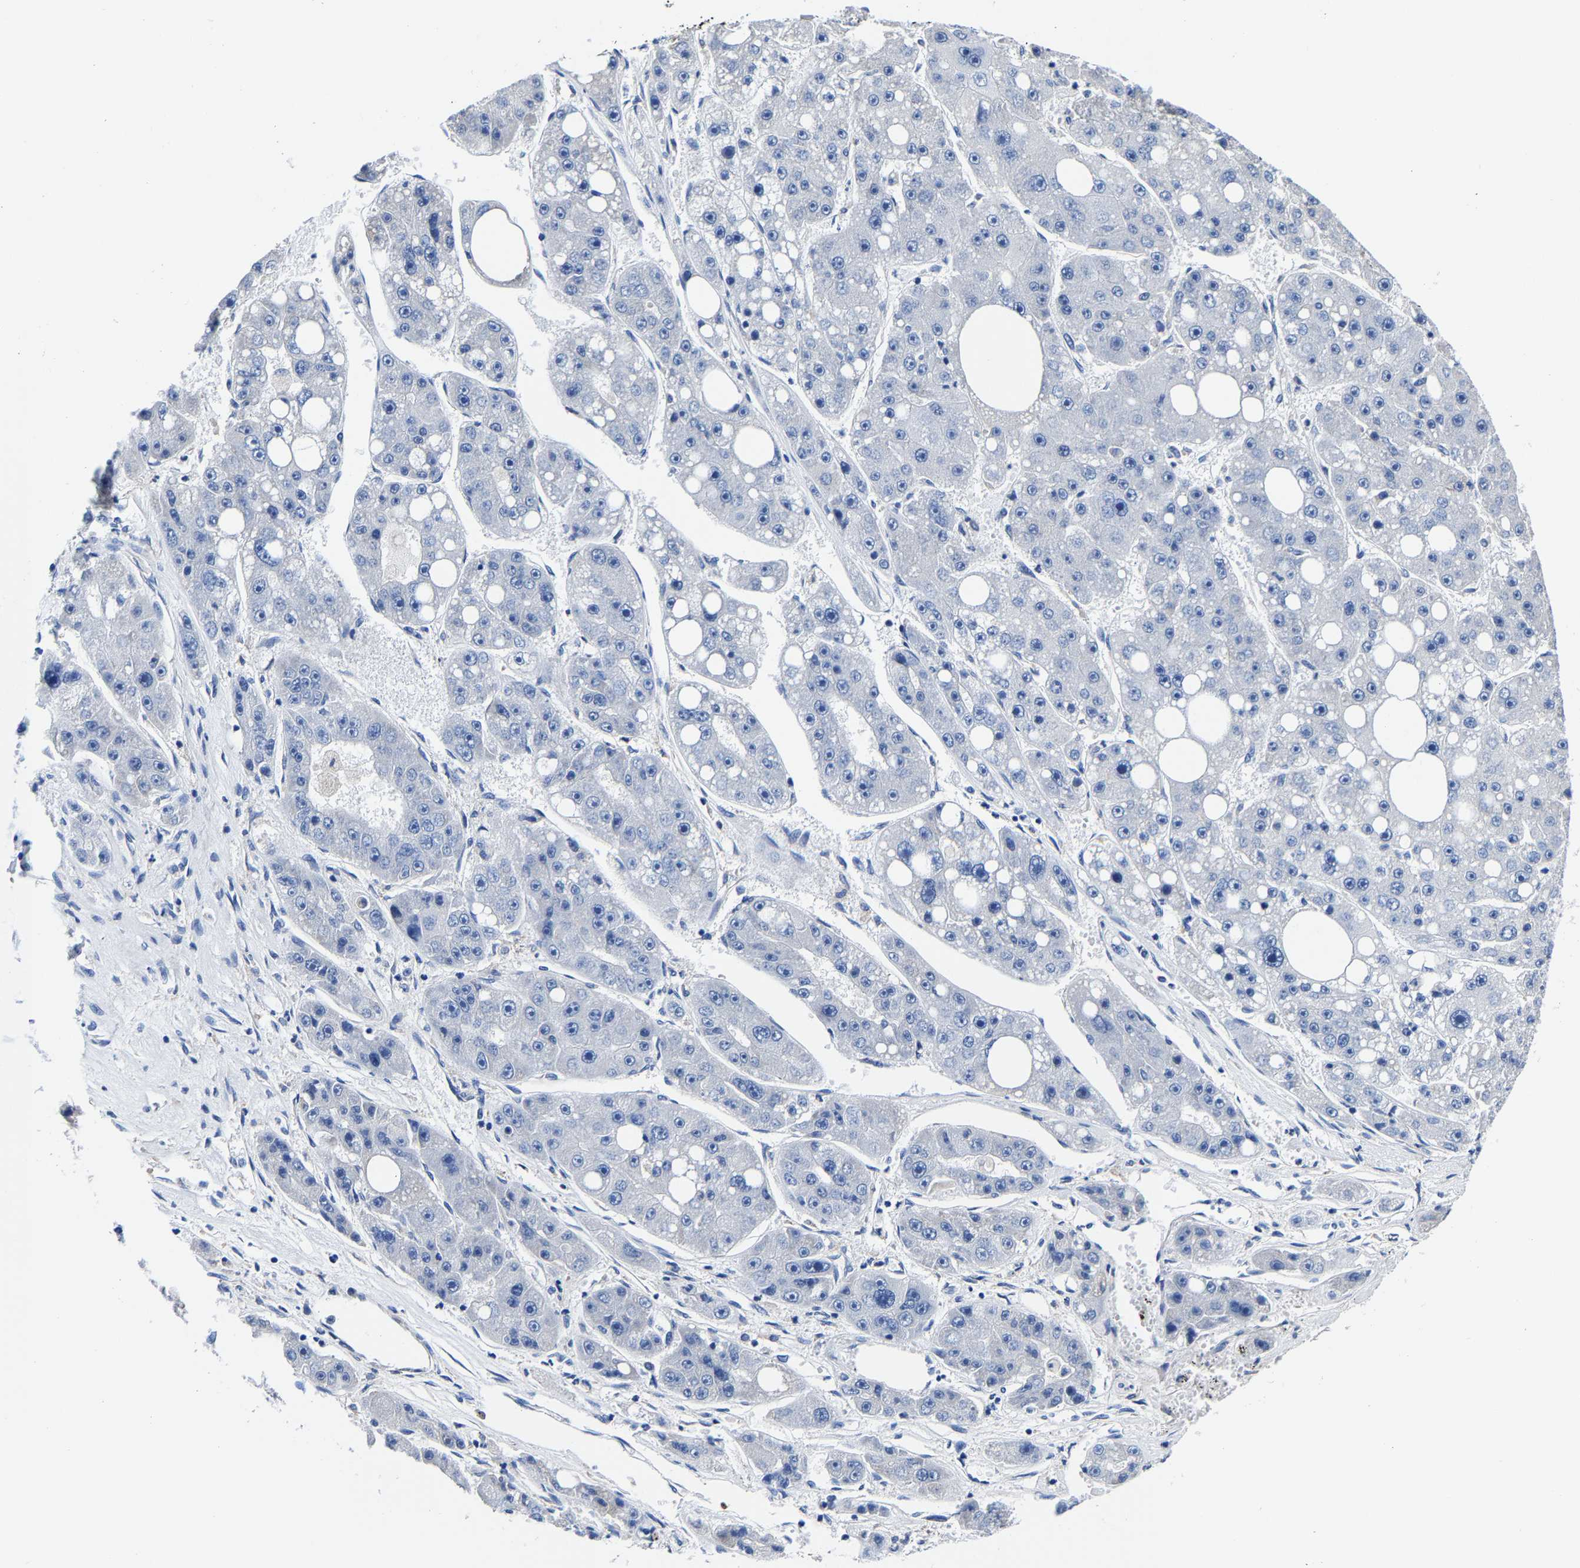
{"staining": {"intensity": "negative", "quantity": "none", "location": "none"}, "tissue": "liver cancer", "cell_type": "Tumor cells", "image_type": "cancer", "snomed": [{"axis": "morphology", "description": "Carcinoma, Hepatocellular, NOS"}, {"axis": "topography", "description": "Liver"}], "caption": "Immunohistochemistry (IHC) of human hepatocellular carcinoma (liver) reveals no expression in tumor cells. (IHC, brightfield microscopy, high magnification).", "gene": "SRPK2", "patient": {"sex": "female", "age": 61}}